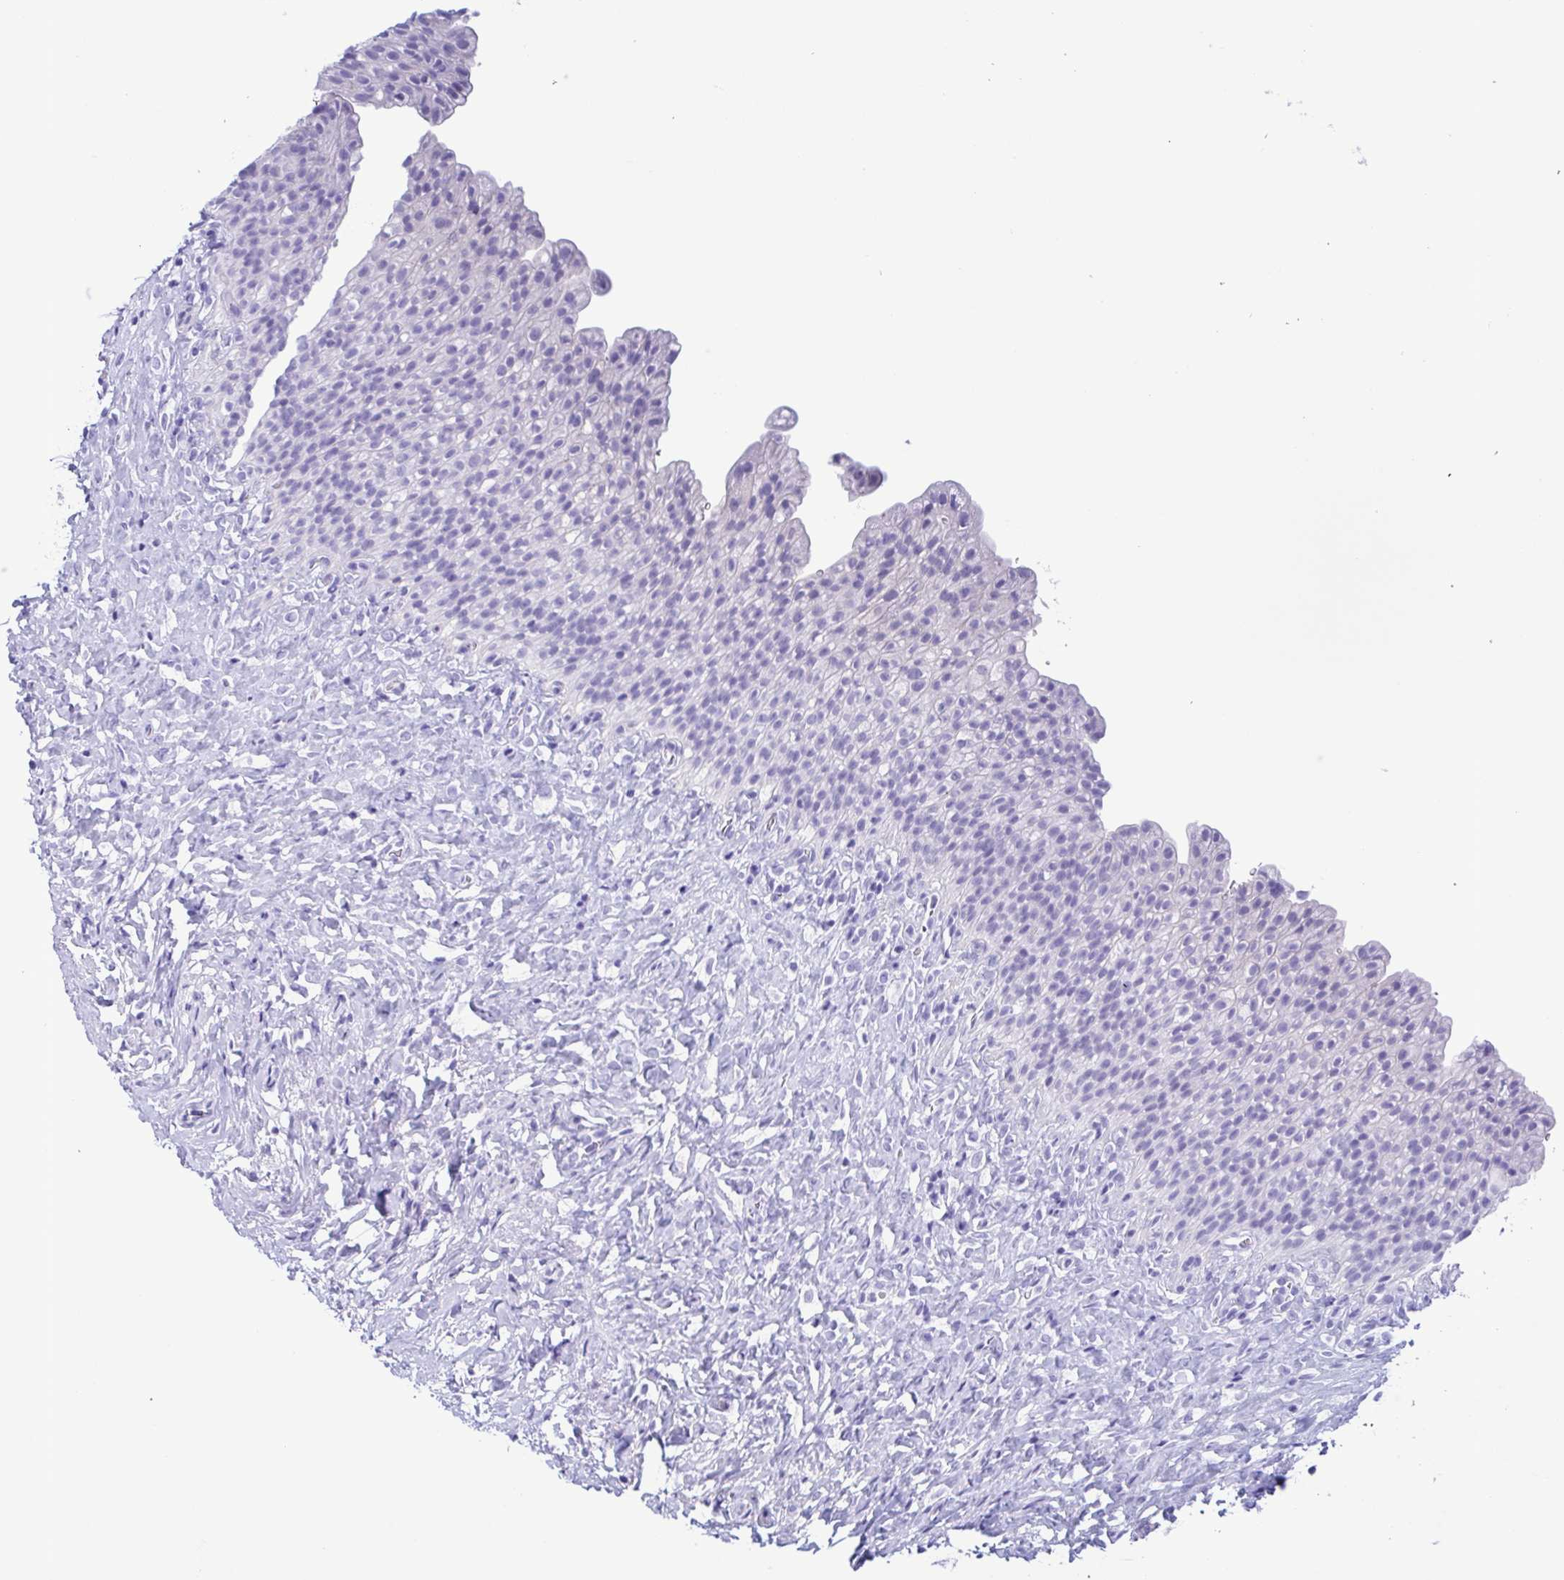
{"staining": {"intensity": "negative", "quantity": "none", "location": "none"}, "tissue": "urinary bladder", "cell_type": "Urothelial cells", "image_type": "normal", "snomed": [{"axis": "morphology", "description": "Normal tissue, NOS"}, {"axis": "topography", "description": "Urinary bladder"}, {"axis": "topography", "description": "Prostate"}], "caption": "Urothelial cells show no significant protein staining in normal urinary bladder.", "gene": "TSPY10", "patient": {"sex": "male", "age": 76}}